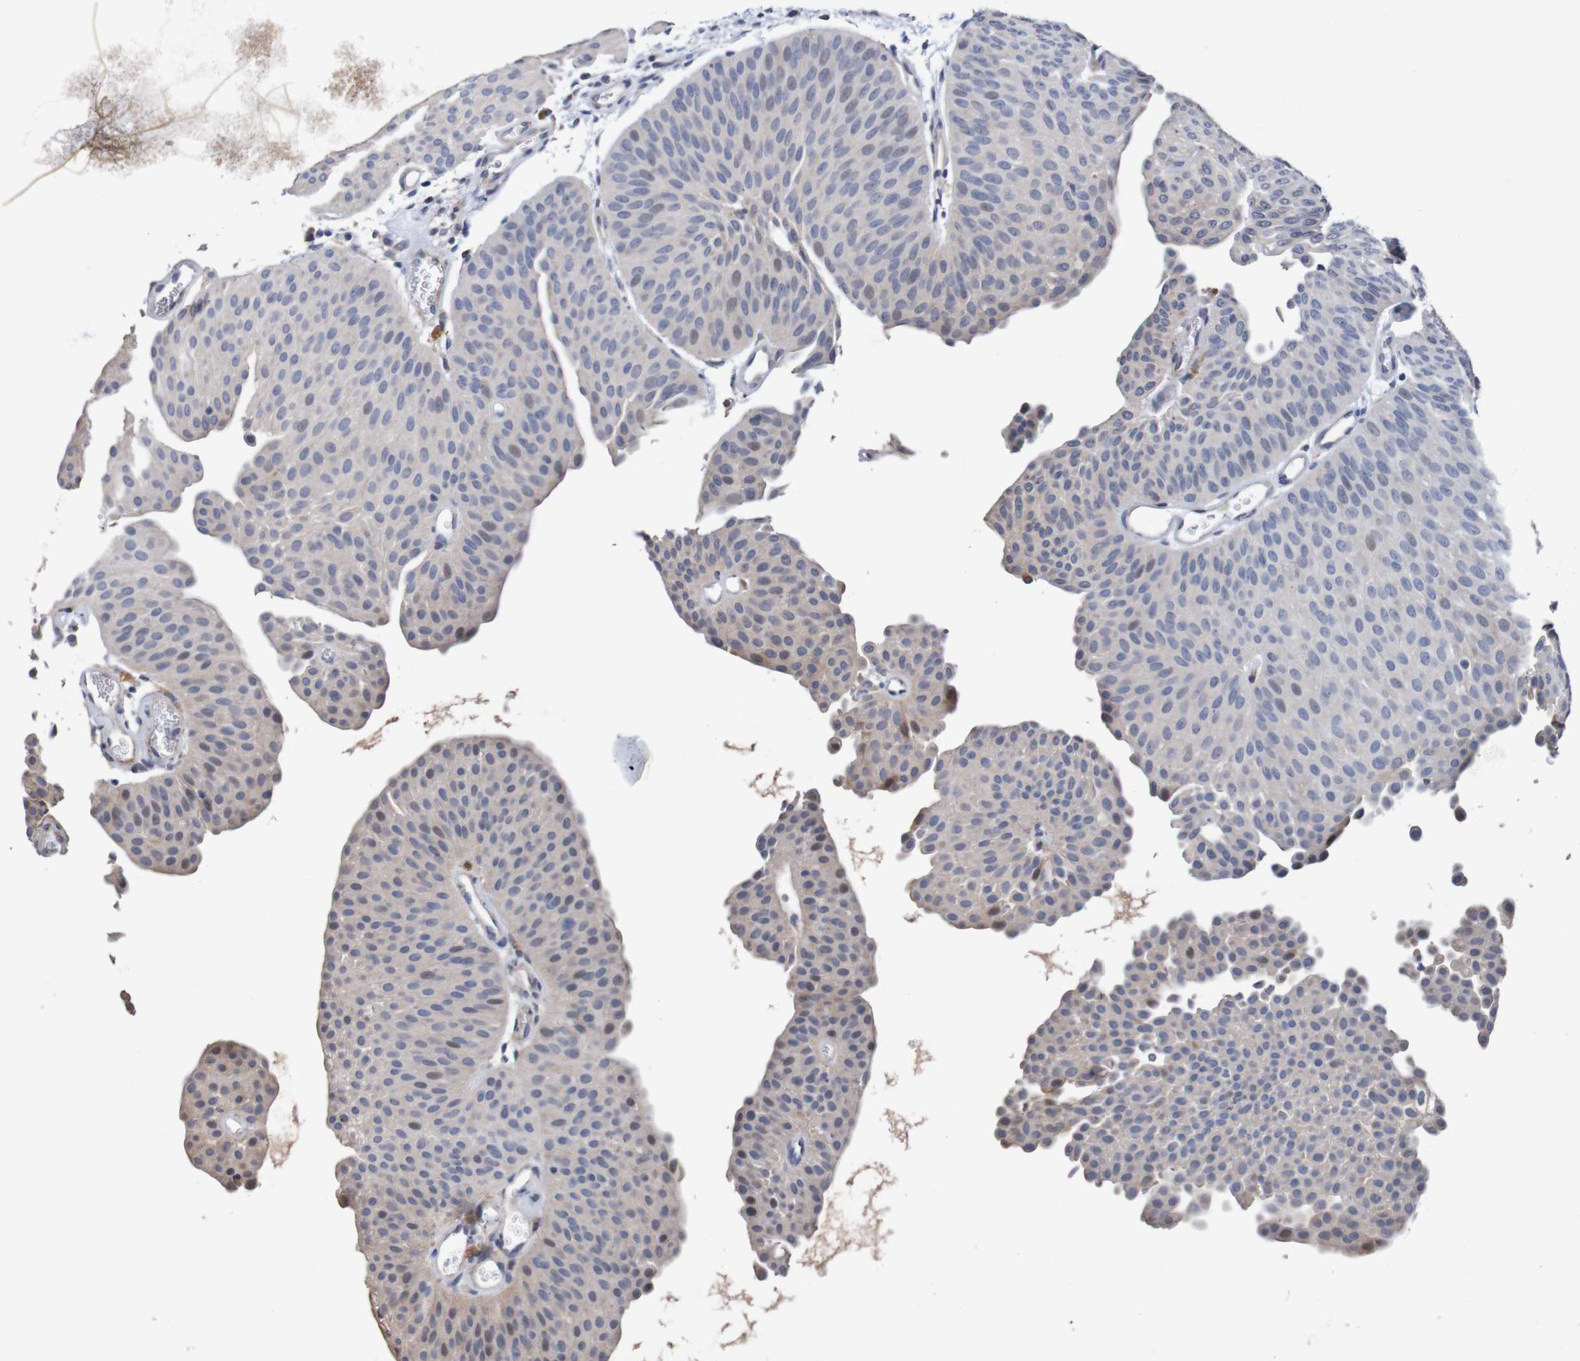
{"staining": {"intensity": "negative", "quantity": "none", "location": "none"}, "tissue": "urothelial cancer", "cell_type": "Tumor cells", "image_type": "cancer", "snomed": [{"axis": "morphology", "description": "Urothelial carcinoma, Low grade"}, {"axis": "topography", "description": "Urinary bladder"}], "caption": "Immunohistochemical staining of urothelial carcinoma (low-grade) shows no significant expression in tumor cells.", "gene": "FIBP", "patient": {"sex": "female", "age": 60}}